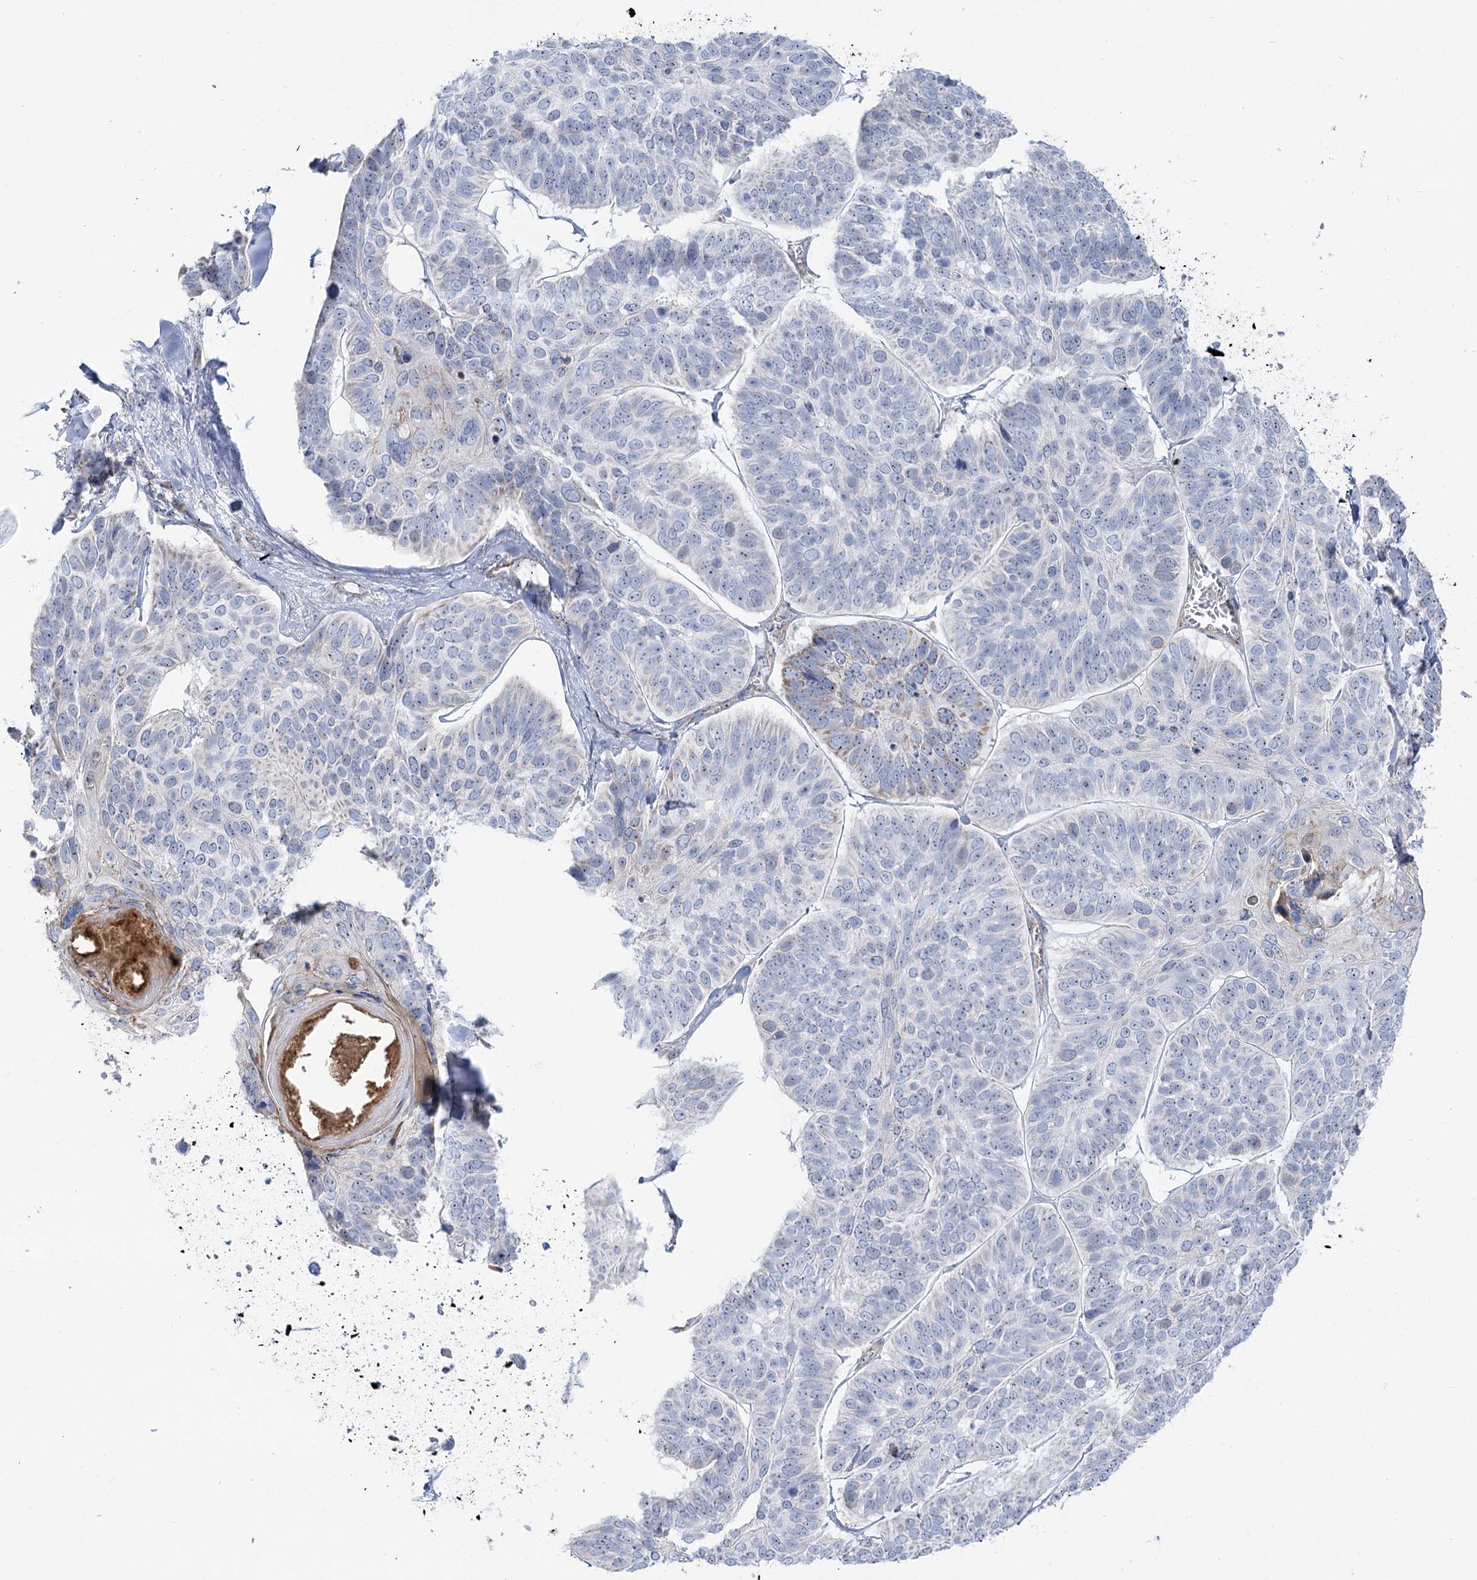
{"staining": {"intensity": "weak", "quantity": "<25%", "location": "cytoplasmic/membranous"}, "tissue": "skin cancer", "cell_type": "Tumor cells", "image_type": "cancer", "snomed": [{"axis": "morphology", "description": "Basal cell carcinoma"}, {"axis": "topography", "description": "Skin"}], "caption": "IHC micrograph of human basal cell carcinoma (skin) stained for a protein (brown), which displays no staining in tumor cells. (Stains: DAB immunohistochemistry with hematoxylin counter stain, Microscopy: brightfield microscopy at high magnification).", "gene": "SUOX", "patient": {"sex": "male", "age": 62}}